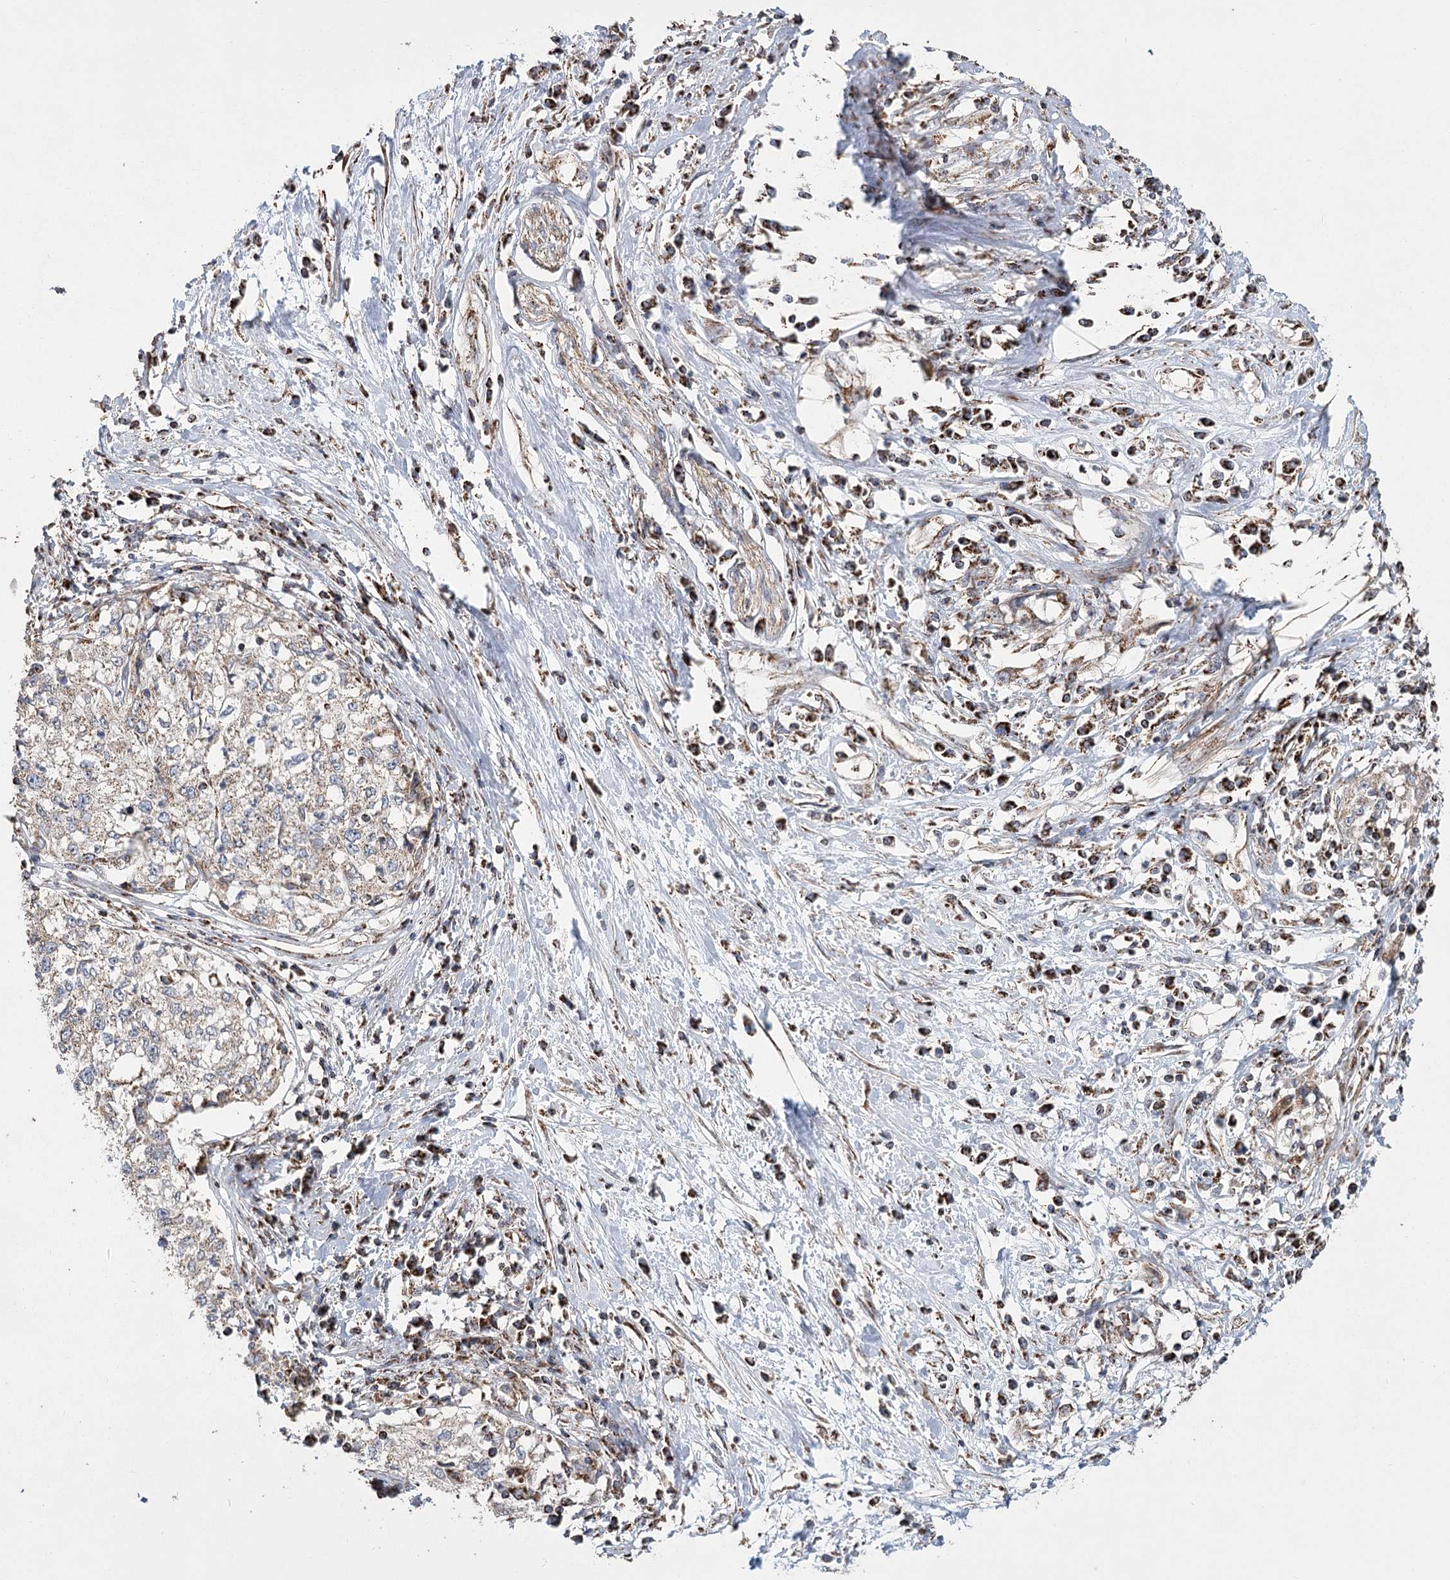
{"staining": {"intensity": "moderate", "quantity": "<25%", "location": "cytoplasmic/membranous"}, "tissue": "cervical cancer", "cell_type": "Tumor cells", "image_type": "cancer", "snomed": [{"axis": "morphology", "description": "Squamous cell carcinoma, NOS"}, {"axis": "topography", "description": "Cervix"}], "caption": "Cervical cancer (squamous cell carcinoma) was stained to show a protein in brown. There is low levels of moderate cytoplasmic/membranous staining in approximately <25% of tumor cells.", "gene": "RANBP3L", "patient": {"sex": "female", "age": 57}}